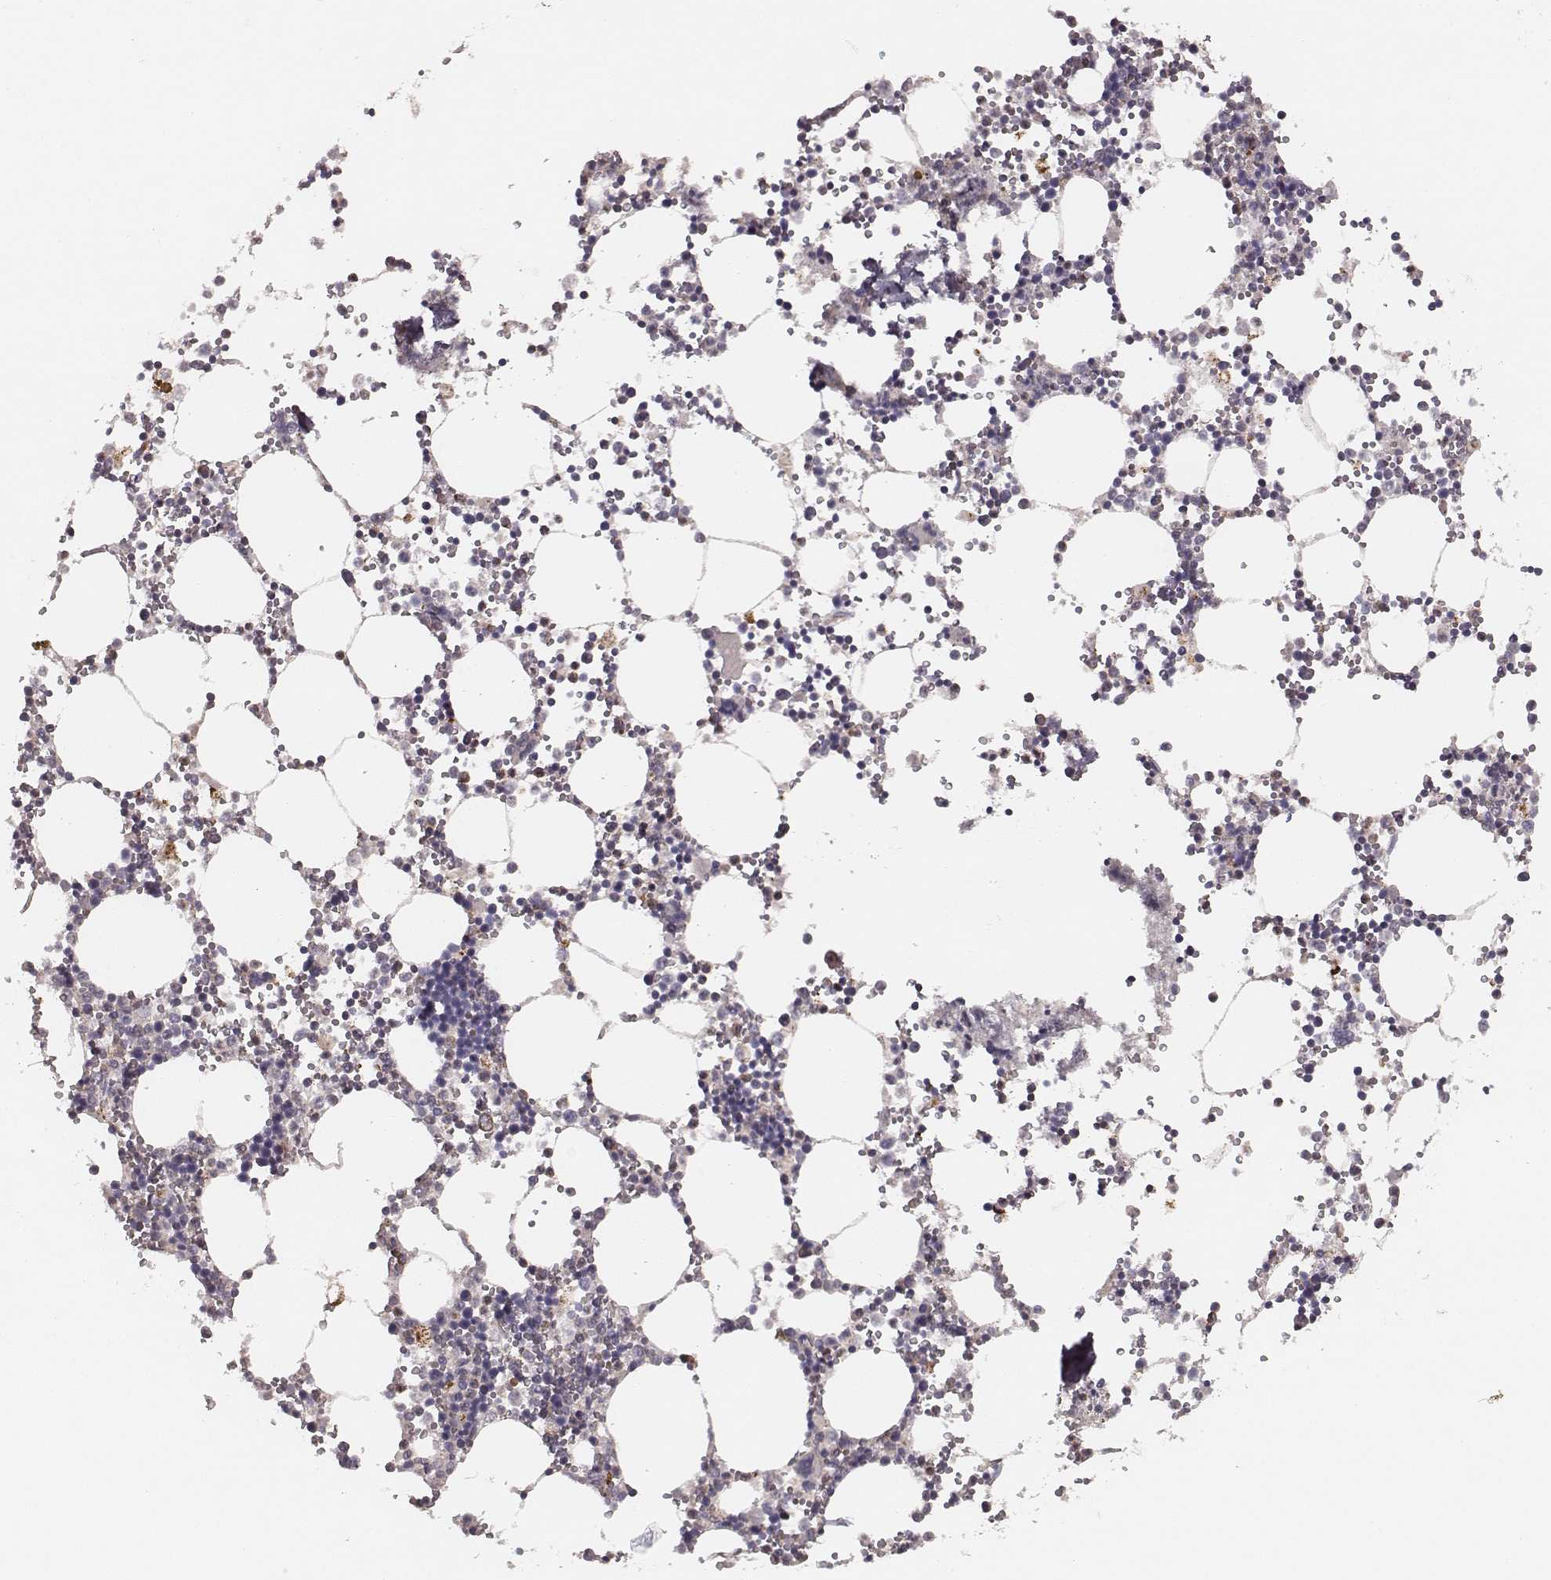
{"staining": {"intensity": "moderate", "quantity": "<25%", "location": "cytoplasmic/membranous"}, "tissue": "bone marrow", "cell_type": "Hematopoietic cells", "image_type": "normal", "snomed": [{"axis": "morphology", "description": "Normal tissue, NOS"}, {"axis": "topography", "description": "Bone marrow"}], "caption": "A micrograph showing moderate cytoplasmic/membranous expression in about <25% of hematopoietic cells in normal bone marrow, as visualized by brown immunohistochemical staining.", "gene": "TUFM", "patient": {"sex": "male", "age": 54}}